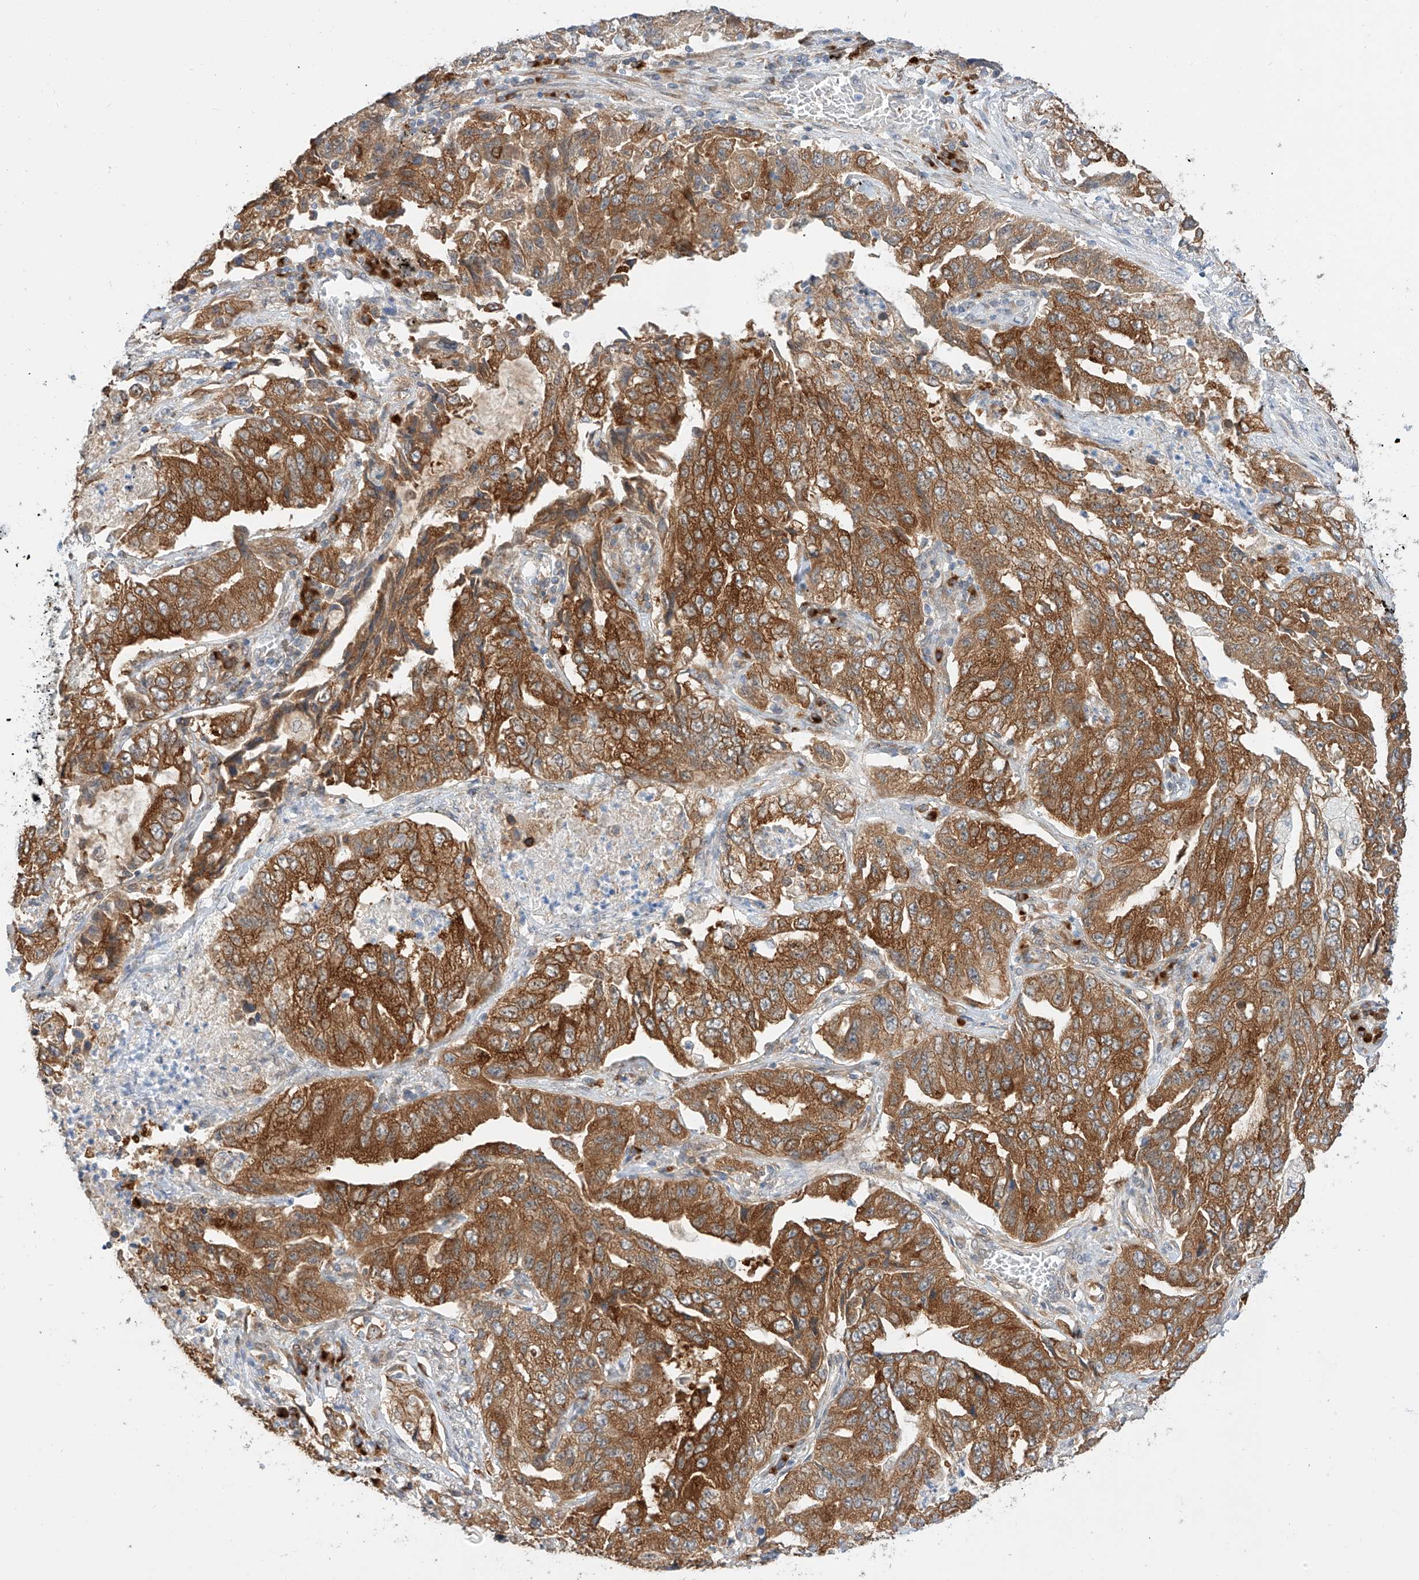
{"staining": {"intensity": "moderate", "quantity": ">75%", "location": "cytoplasmic/membranous"}, "tissue": "lung cancer", "cell_type": "Tumor cells", "image_type": "cancer", "snomed": [{"axis": "morphology", "description": "Adenocarcinoma, NOS"}, {"axis": "topography", "description": "Lung"}], "caption": "Moderate cytoplasmic/membranous expression for a protein is identified in approximately >75% of tumor cells of lung cancer (adenocarcinoma) using immunohistochemistry.", "gene": "CARMIL1", "patient": {"sex": "female", "age": 51}}